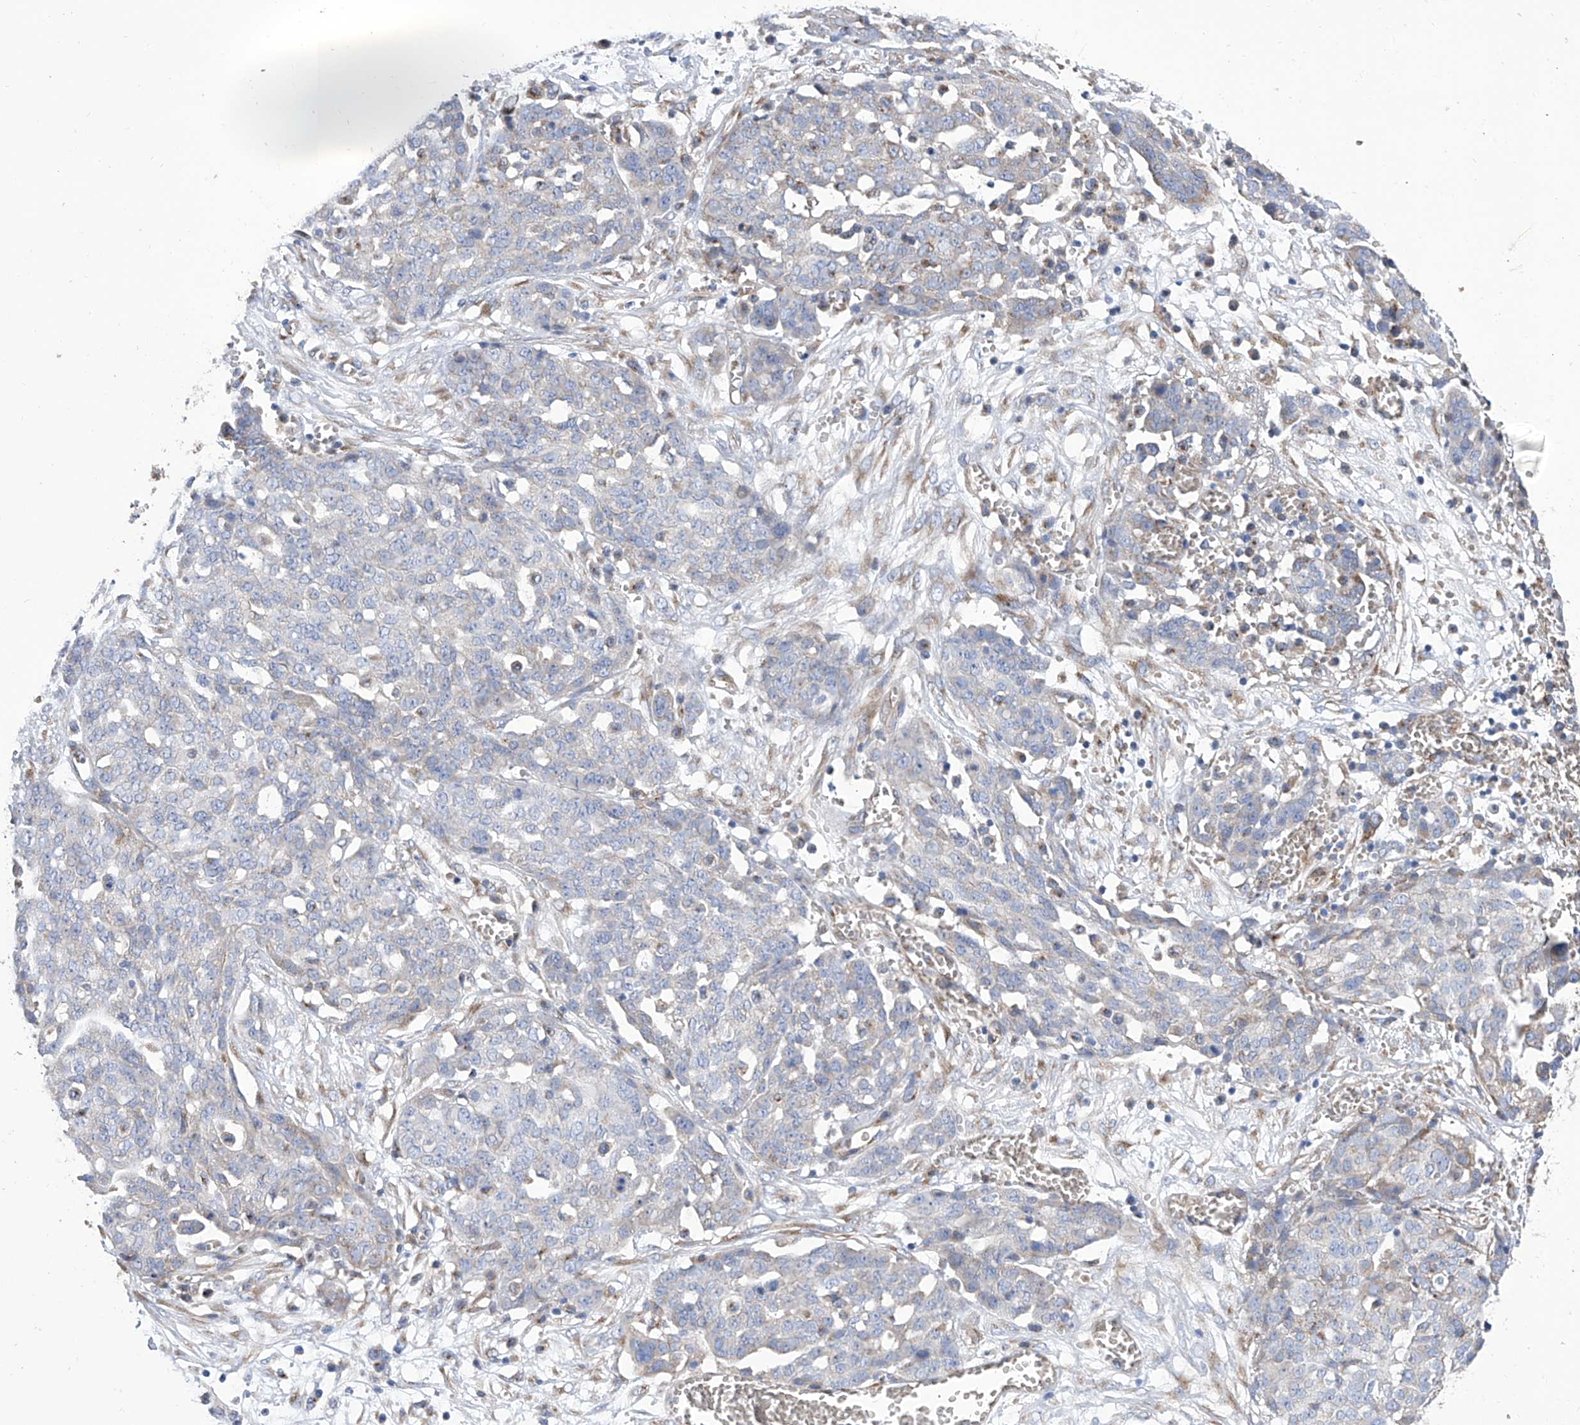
{"staining": {"intensity": "negative", "quantity": "none", "location": "none"}, "tissue": "ovarian cancer", "cell_type": "Tumor cells", "image_type": "cancer", "snomed": [{"axis": "morphology", "description": "Cystadenocarcinoma, serous, NOS"}, {"axis": "topography", "description": "Soft tissue"}, {"axis": "topography", "description": "Ovary"}], "caption": "Immunohistochemistry (IHC) image of human ovarian cancer (serous cystadenocarcinoma) stained for a protein (brown), which shows no positivity in tumor cells. Nuclei are stained in blue.", "gene": "TJAP1", "patient": {"sex": "female", "age": 57}}